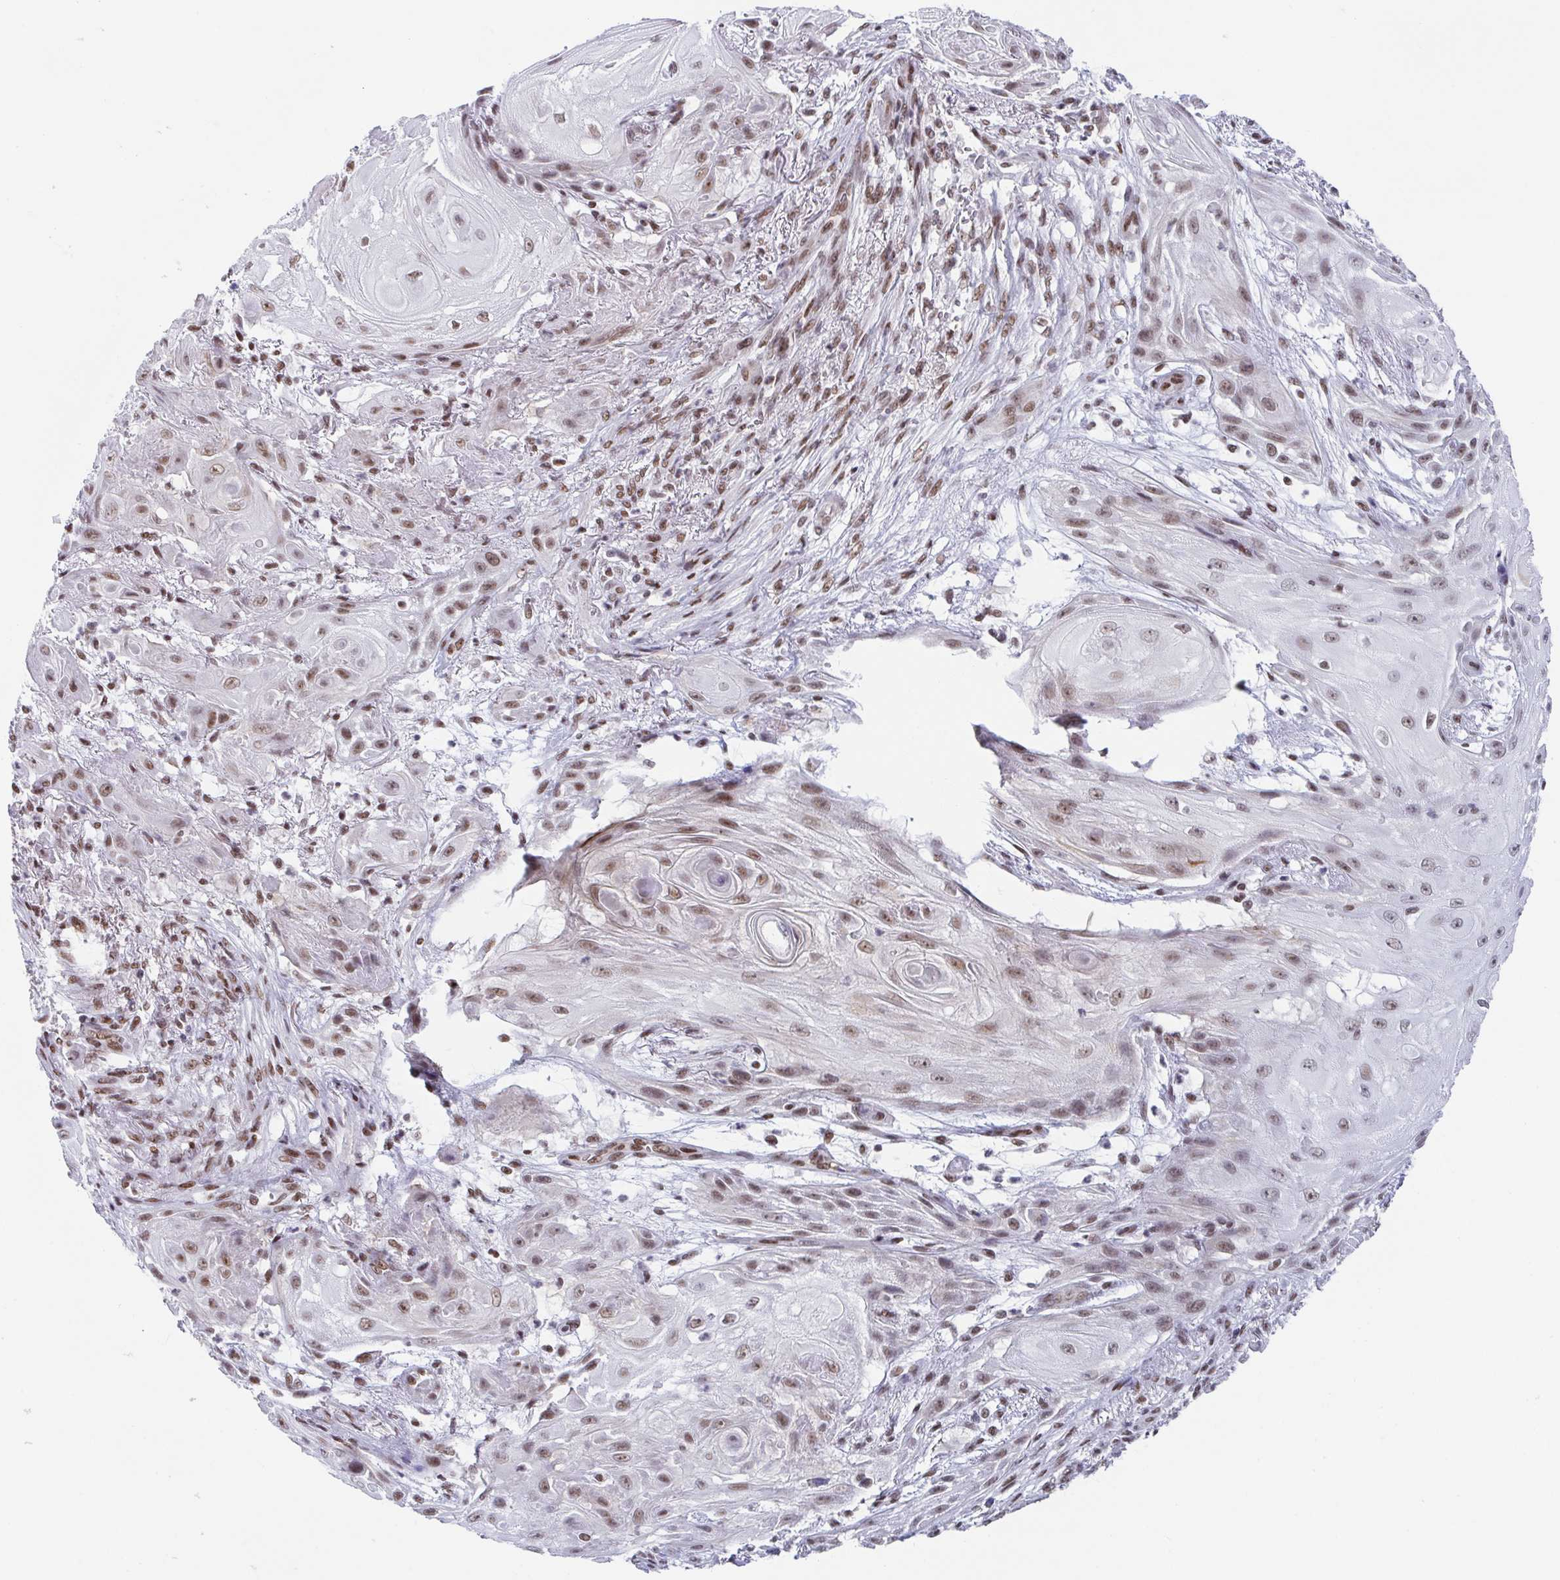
{"staining": {"intensity": "moderate", "quantity": ">75%", "location": "nuclear"}, "tissue": "skin cancer", "cell_type": "Tumor cells", "image_type": "cancer", "snomed": [{"axis": "morphology", "description": "Squamous cell carcinoma, NOS"}, {"axis": "topography", "description": "Skin"}], "caption": "An immunohistochemistry (IHC) photomicrograph of tumor tissue is shown. Protein staining in brown shows moderate nuclear positivity in skin squamous cell carcinoma within tumor cells.", "gene": "SLC7A10", "patient": {"sex": "male", "age": 62}}